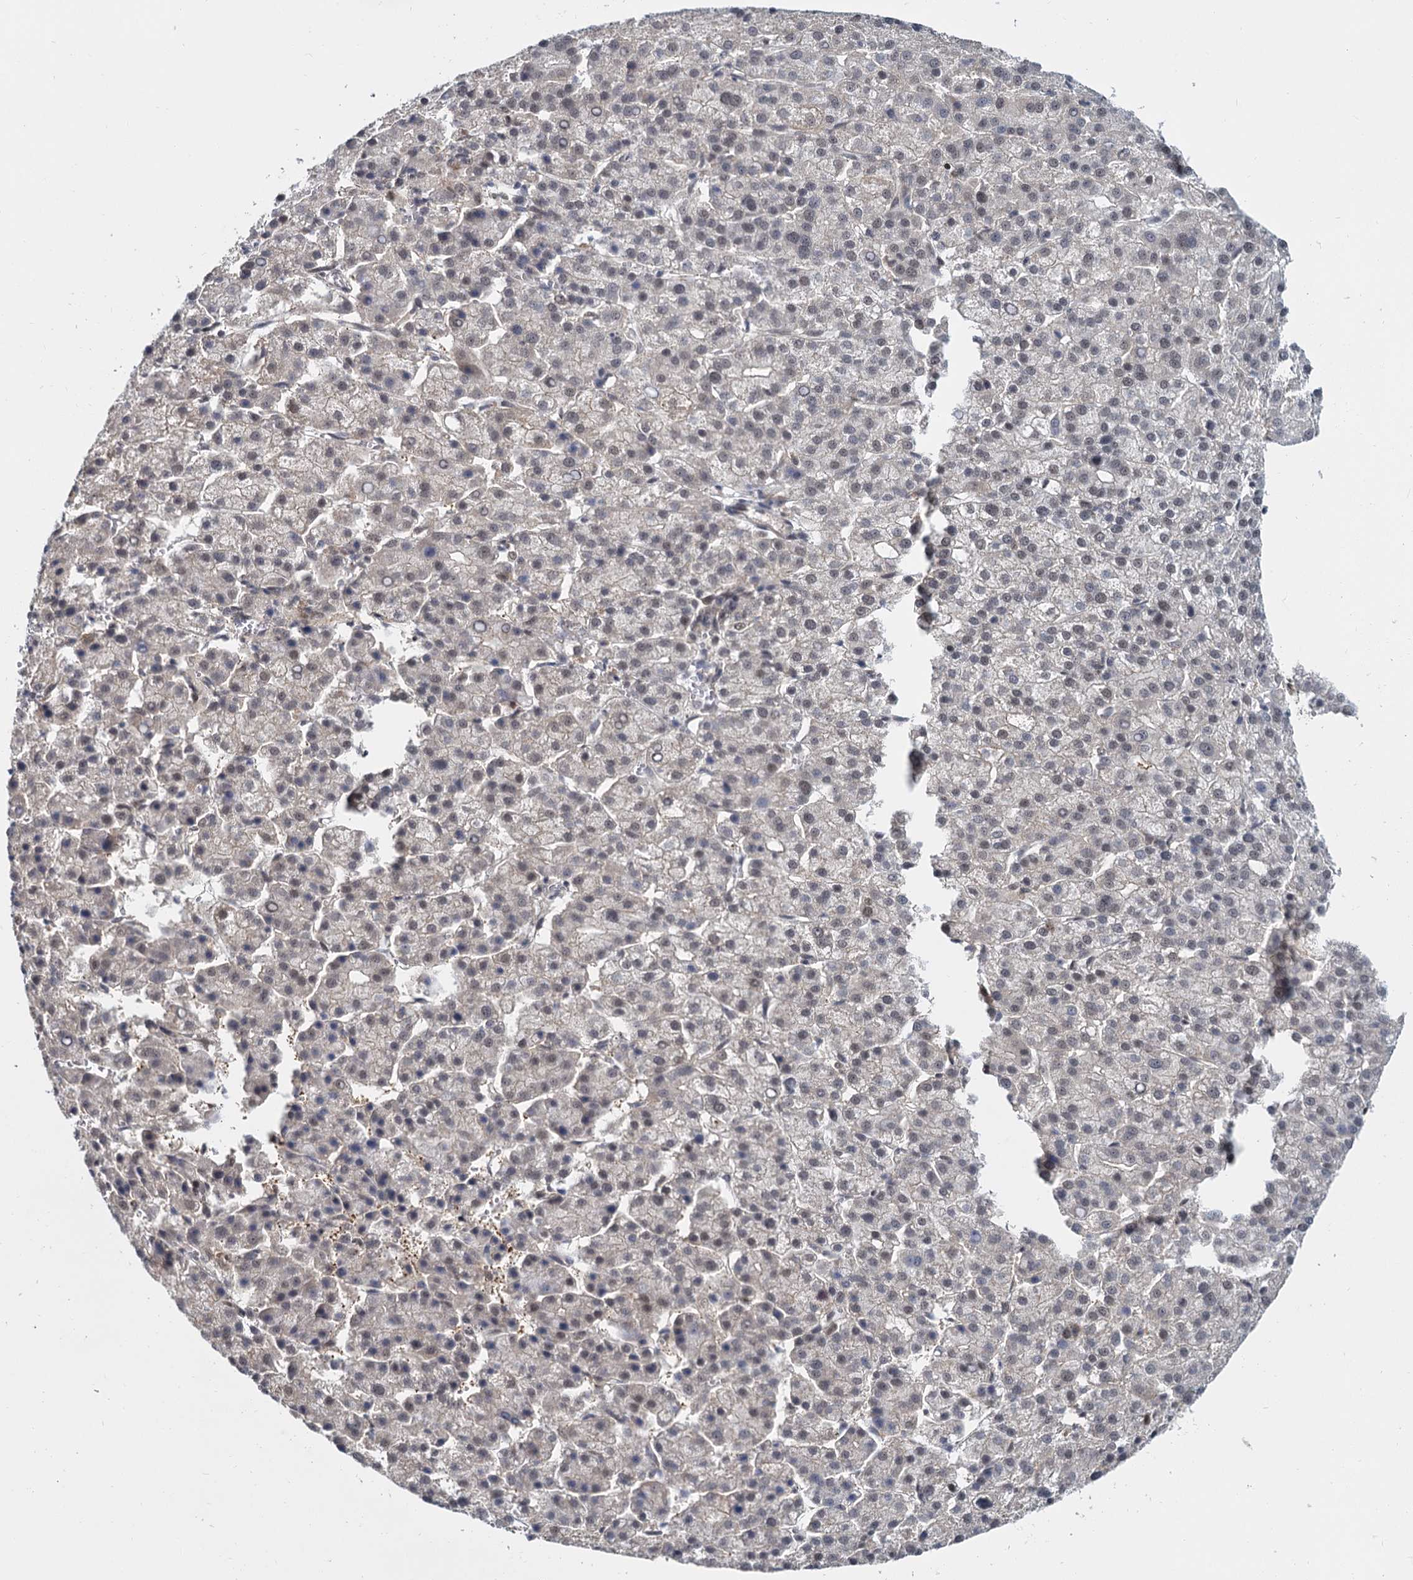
{"staining": {"intensity": "moderate", "quantity": "<25%", "location": "nuclear"}, "tissue": "liver cancer", "cell_type": "Tumor cells", "image_type": "cancer", "snomed": [{"axis": "morphology", "description": "Carcinoma, Hepatocellular, NOS"}, {"axis": "topography", "description": "Liver"}], "caption": "Liver cancer stained with a protein marker shows moderate staining in tumor cells.", "gene": "WBP4", "patient": {"sex": "female", "age": 58}}